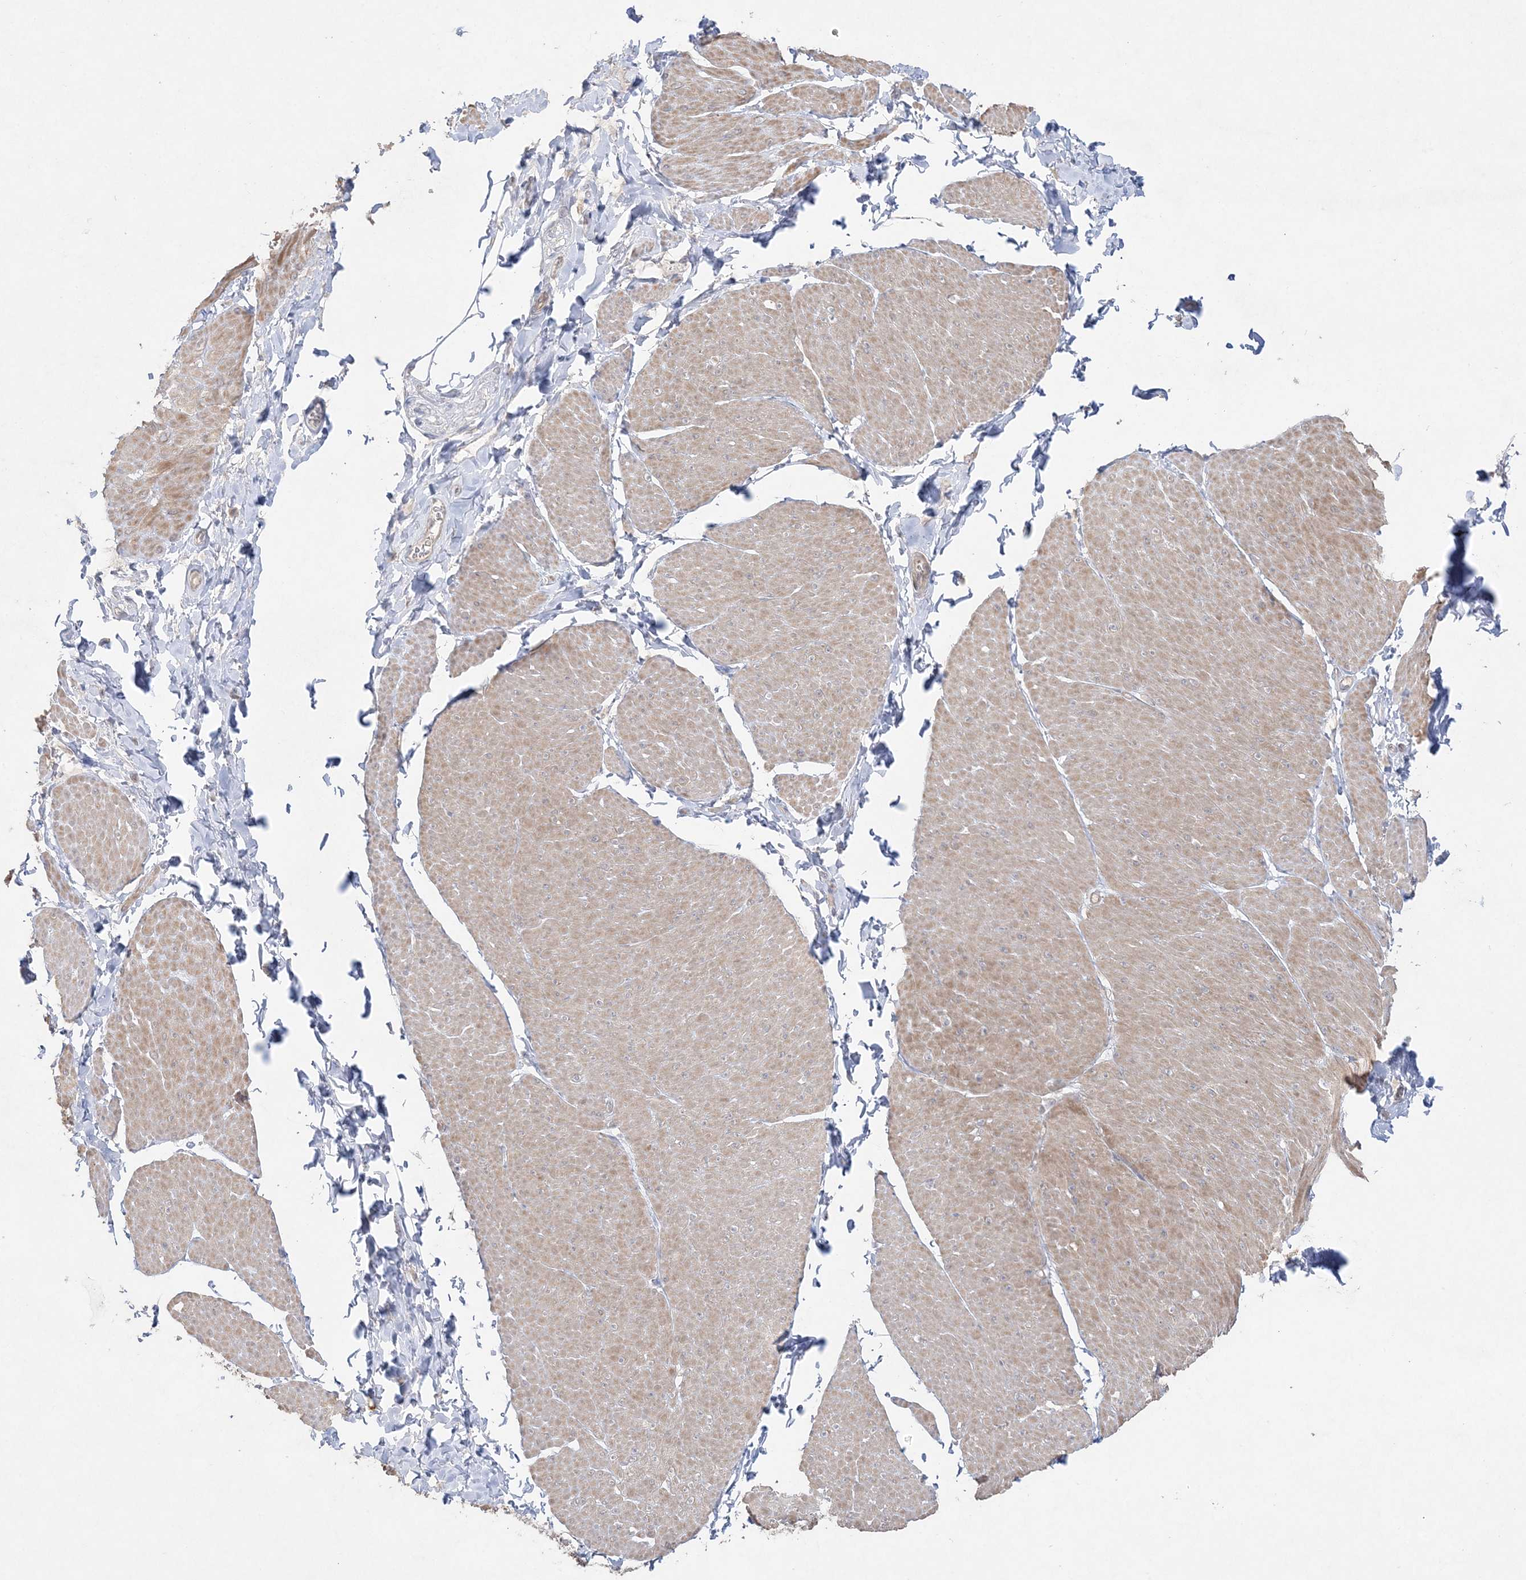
{"staining": {"intensity": "moderate", "quantity": ">75%", "location": "cytoplasmic/membranous"}, "tissue": "smooth muscle", "cell_type": "Smooth muscle cells", "image_type": "normal", "snomed": [{"axis": "morphology", "description": "Urothelial carcinoma, High grade"}, {"axis": "topography", "description": "Urinary bladder"}], "caption": "Immunohistochemical staining of benign smooth muscle reveals >75% levels of moderate cytoplasmic/membranous protein staining in approximately >75% of smooth muscle cells. Using DAB (brown) and hematoxylin (blue) stains, captured at high magnification using brightfield microscopy.", "gene": "SH3BP4", "patient": {"sex": "male", "age": 46}}